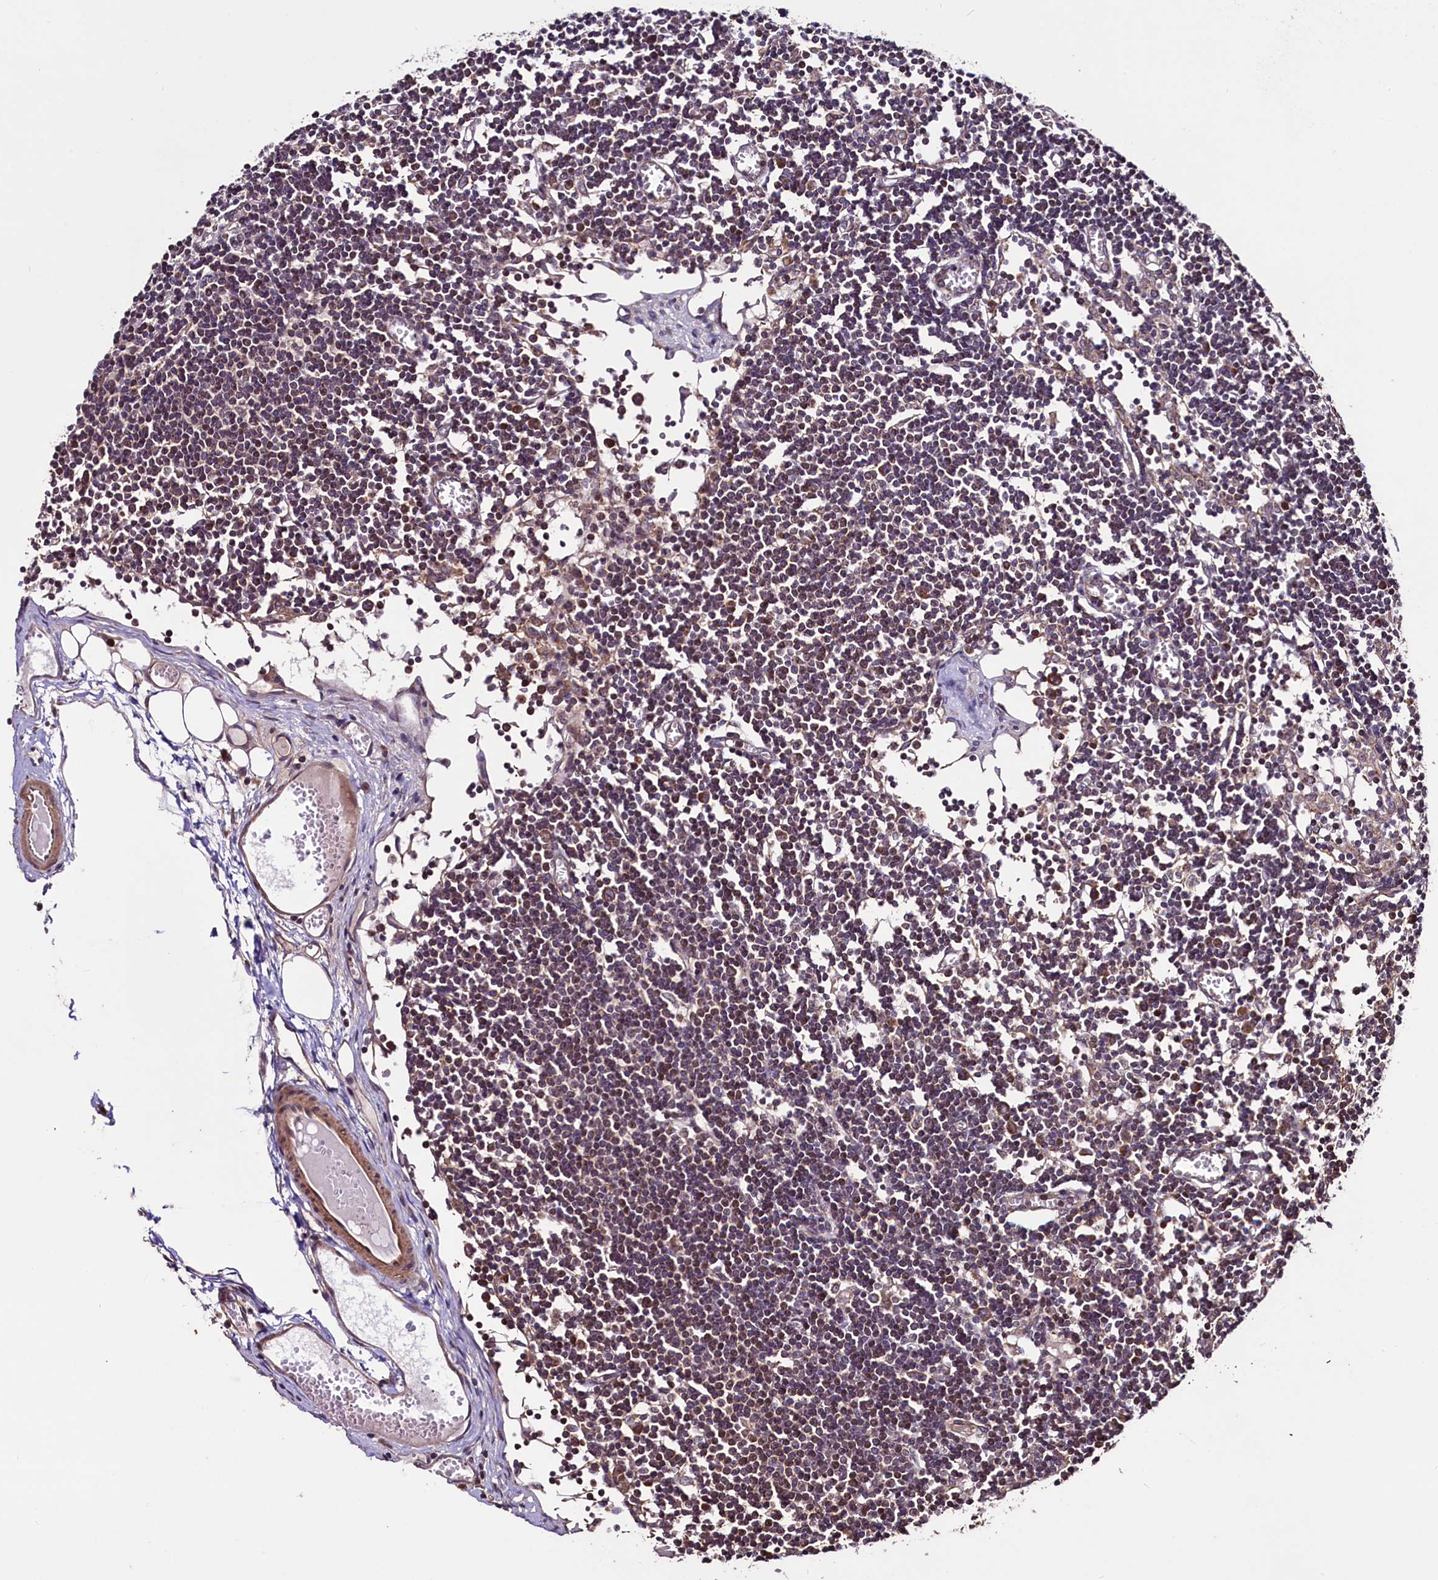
{"staining": {"intensity": "moderate", "quantity": "<25%", "location": "cytoplasmic/membranous"}, "tissue": "lymph node", "cell_type": "Germinal center cells", "image_type": "normal", "snomed": [{"axis": "morphology", "description": "Normal tissue, NOS"}, {"axis": "topography", "description": "Lymph node"}], "caption": "DAB immunohistochemical staining of normal lymph node exhibits moderate cytoplasmic/membranous protein expression in approximately <25% of germinal center cells.", "gene": "RBFA", "patient": {"sex": "female", "age": 11}}